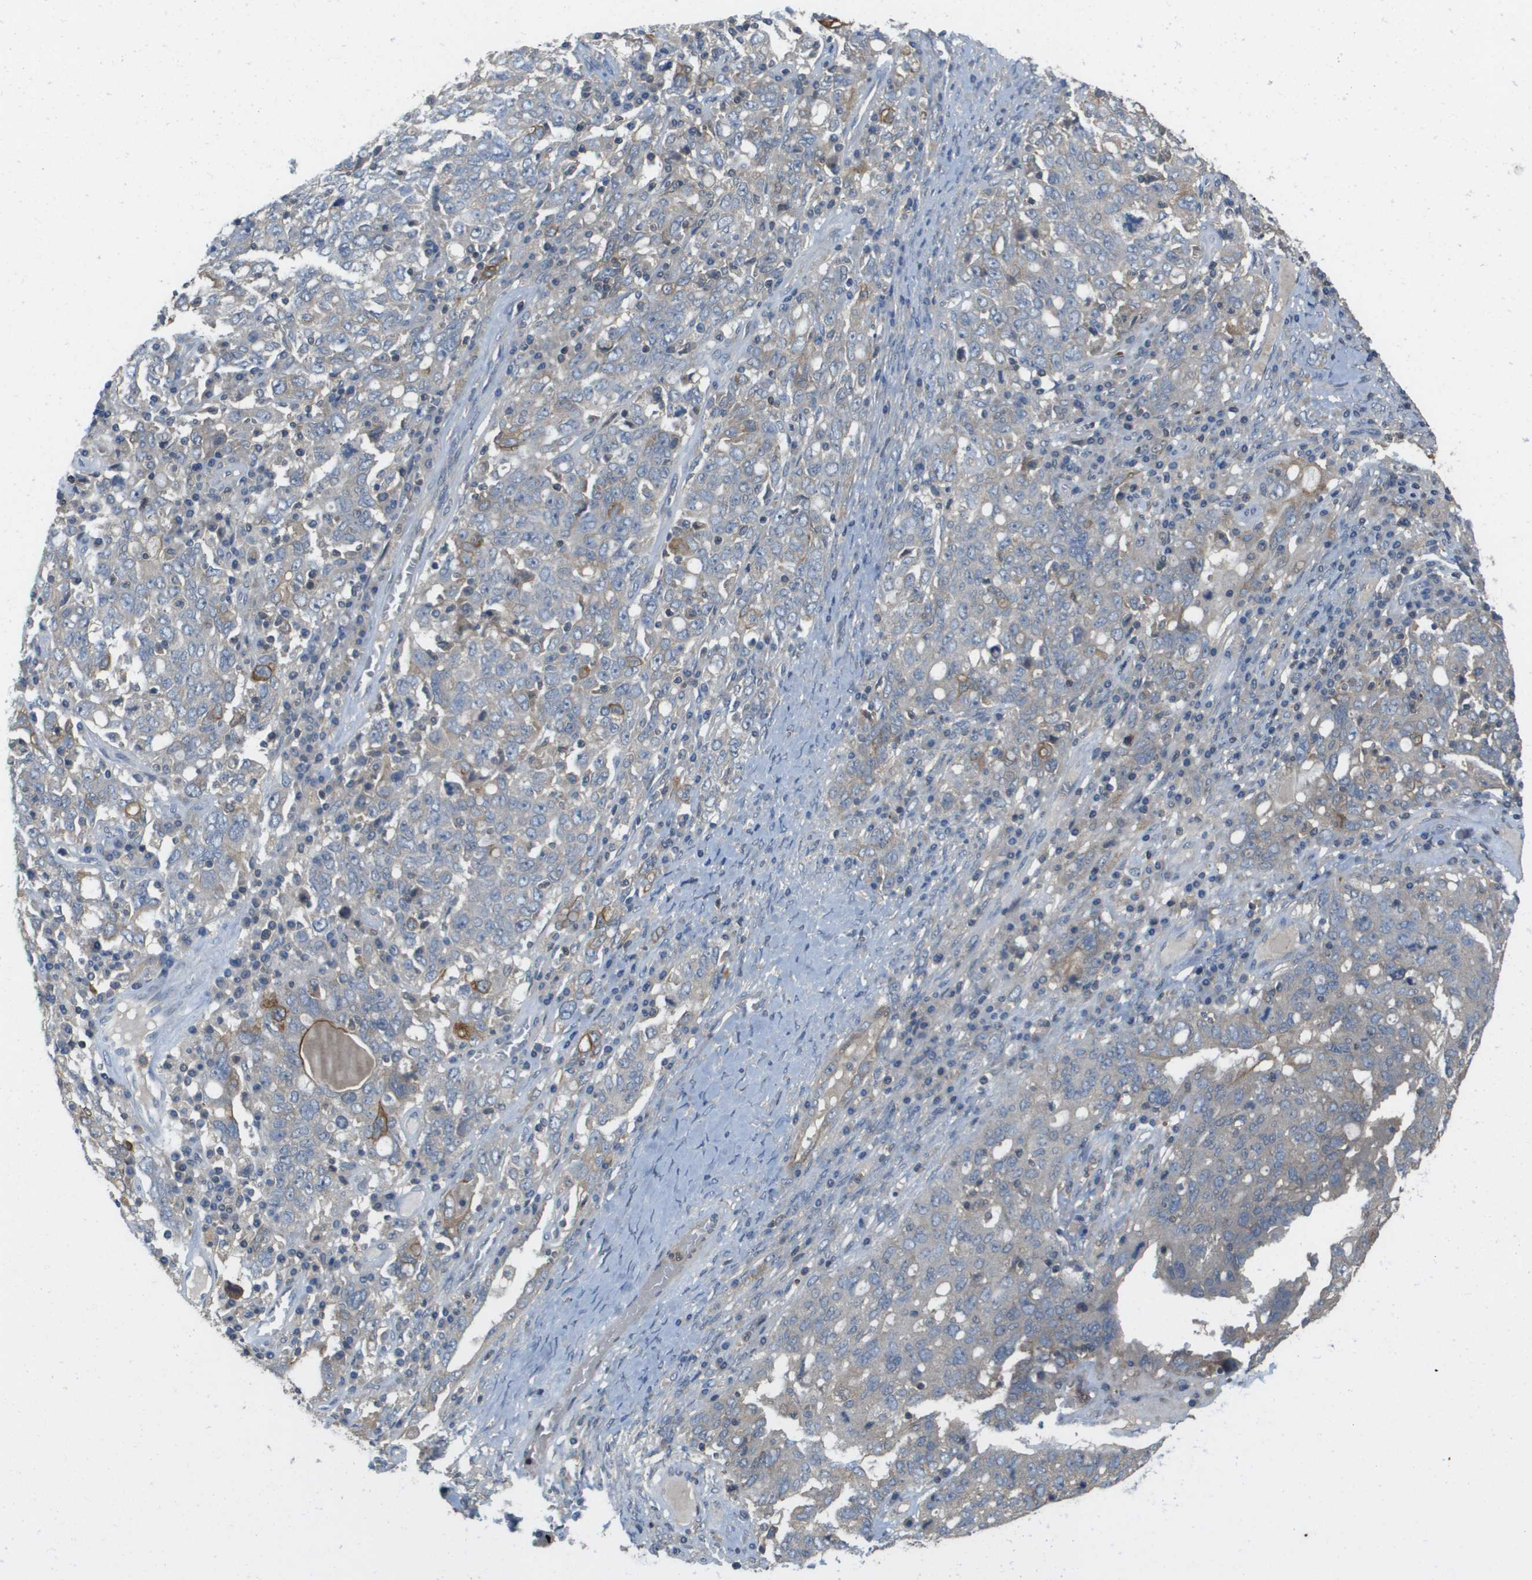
{"staining": {"intensity": "negative", "quantity": "none", "location": "none"}, "tissue": "ovarian cancer", "cell_type": "Tumor cells", "image_type": "cancer", "snomed": [{"axis": "morphology", "description": "Carcinoma, endometroid"}, {"axis": "topography", "description": "Ovary"}], "caption": "IHC image of ovarian cancer (endometroid carcinoma) stained for a protein (brown), which demonstrates no expression in tumor cells.", "gene": "KRT23", "patient": {"sex": "female", "age": 62}}